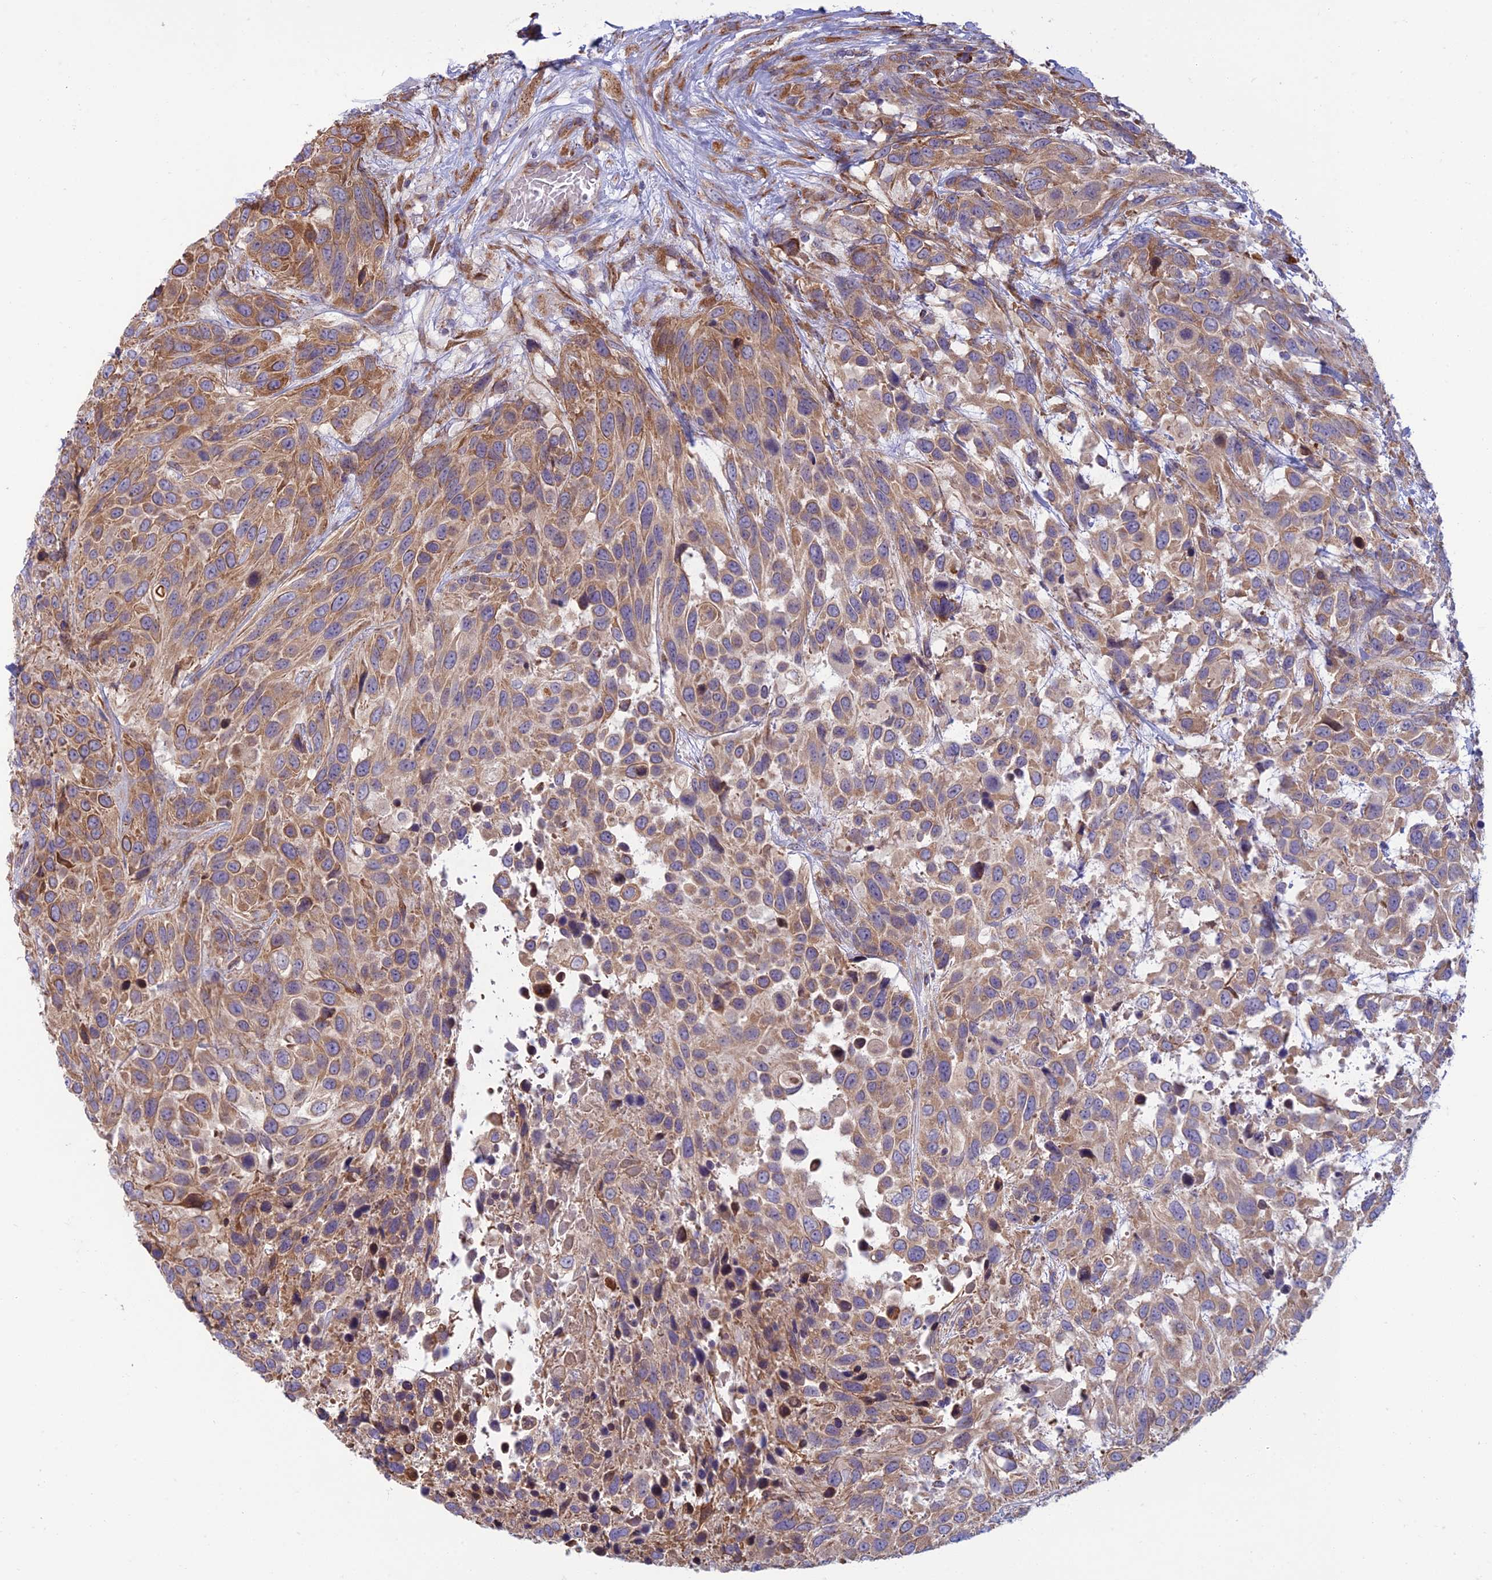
{"staining": {"intensity": "moderate", "quantity": ">75%", "location": "cytoplasmic/membranous"}, "tissue": "urothelial cancer", "cell_type": "Tumor cells", "image_type": "cancer", "snomed": [{"axis": "morphology", "description": "Urothelial carcinoma, High grade"}, {"axis": "topography", "description": "Urinary bladder"}], "caption": "Urothelial cancer stained for a protein exhibits moderate cytoplasmic/membranous positivity in tumor cells.", "gene": "RPL17-C18orf32", "patient": {"sex": "female", "age": 70}}